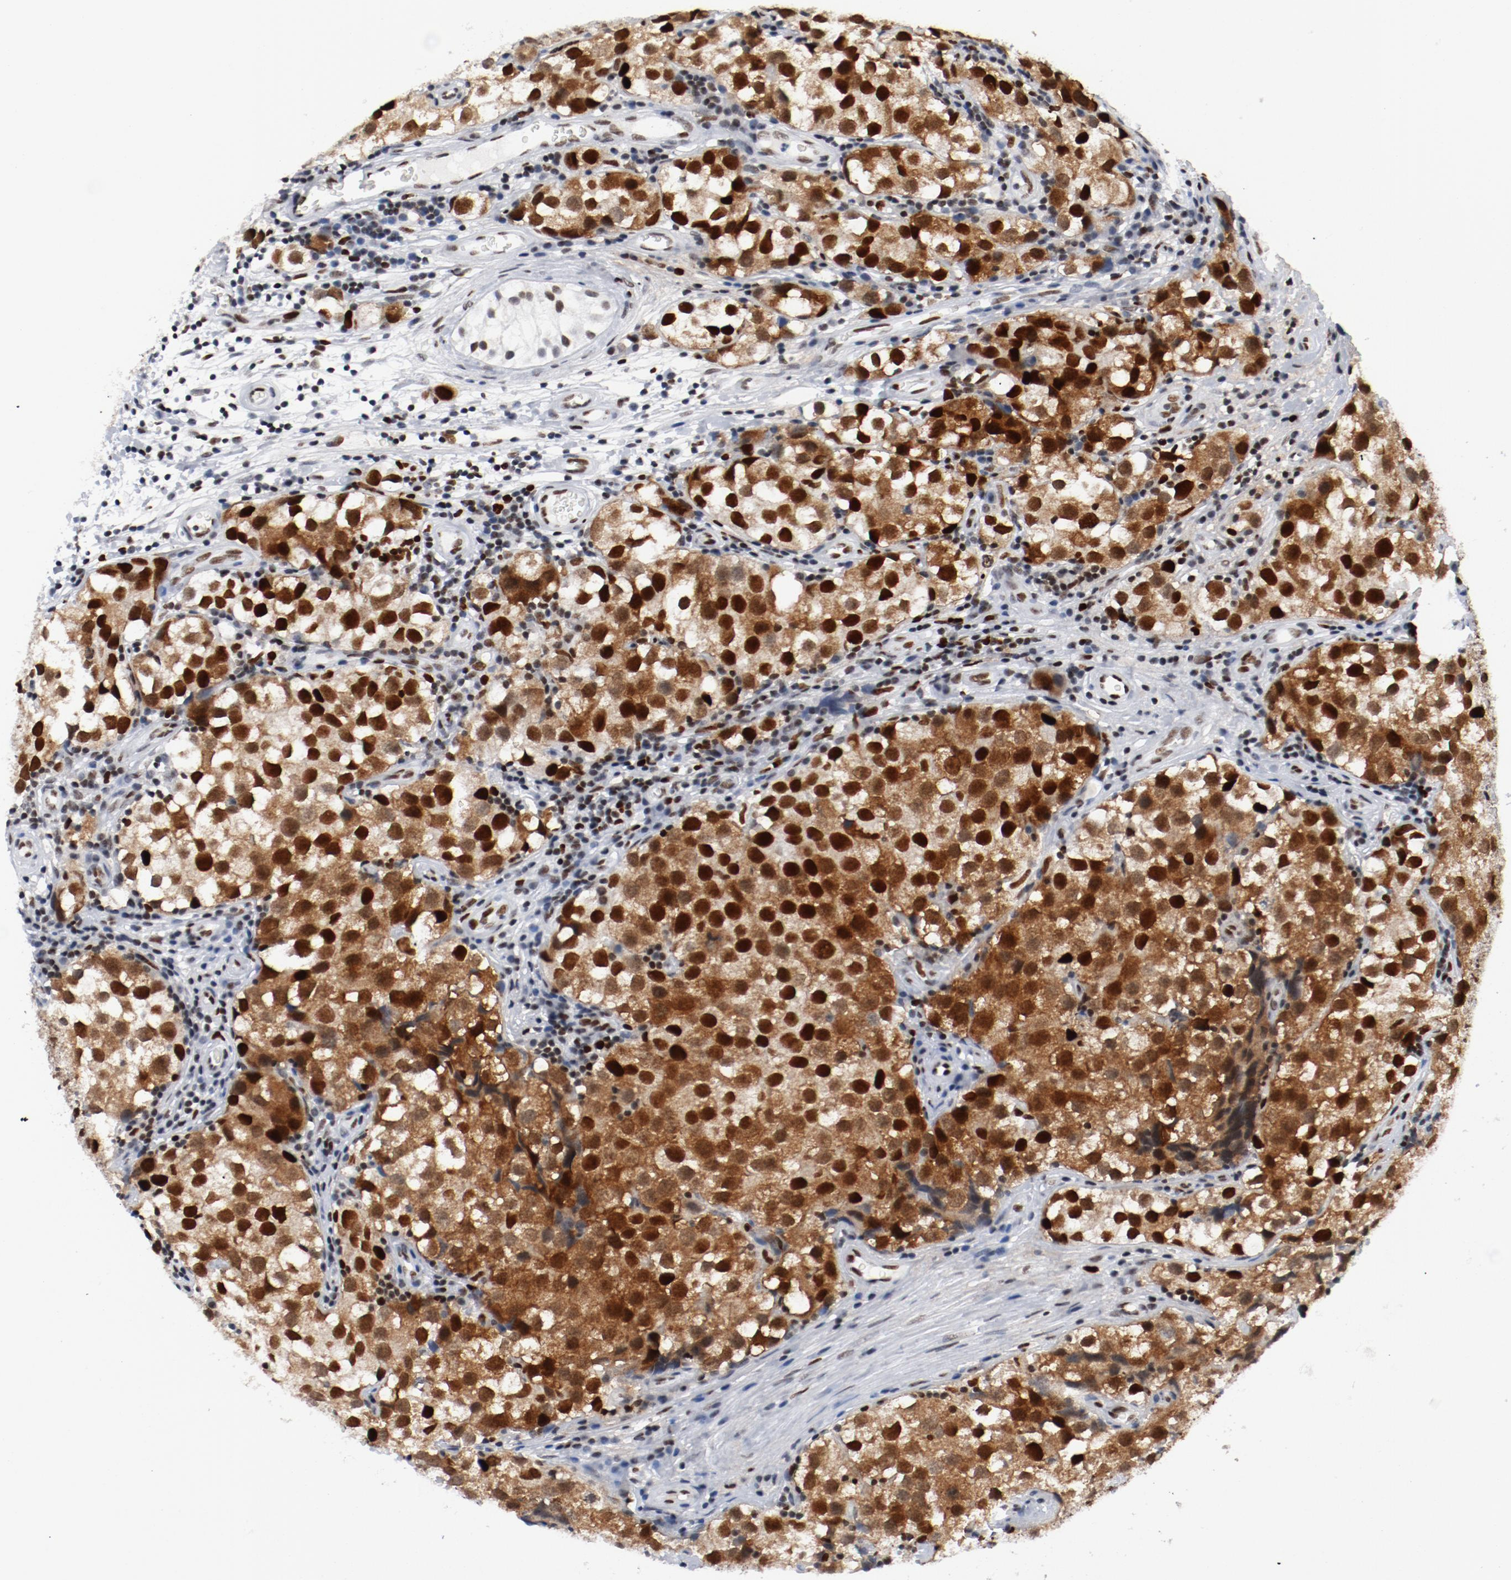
{"staining": {"intensity": "strong", "quantity": ">75%", "location": "cytoplasmic/membranous,nuclear"}, "tissue": "testis cancer", "cell_type": "Tumor cells", "image_type": "cancer", "snomed": [{"axis": "morphology", "description": "Seminoma, NOS"}, {"axis": "topography", "description": "Testis"}], "caption": "A high amount of strong cytoplasmic/membranous and nuclear expression is present in approximately >75% of tumor cells in testis seminoma tissue.", "gene": "POLD1", "patient": {"sex": "male", "age": 39}}